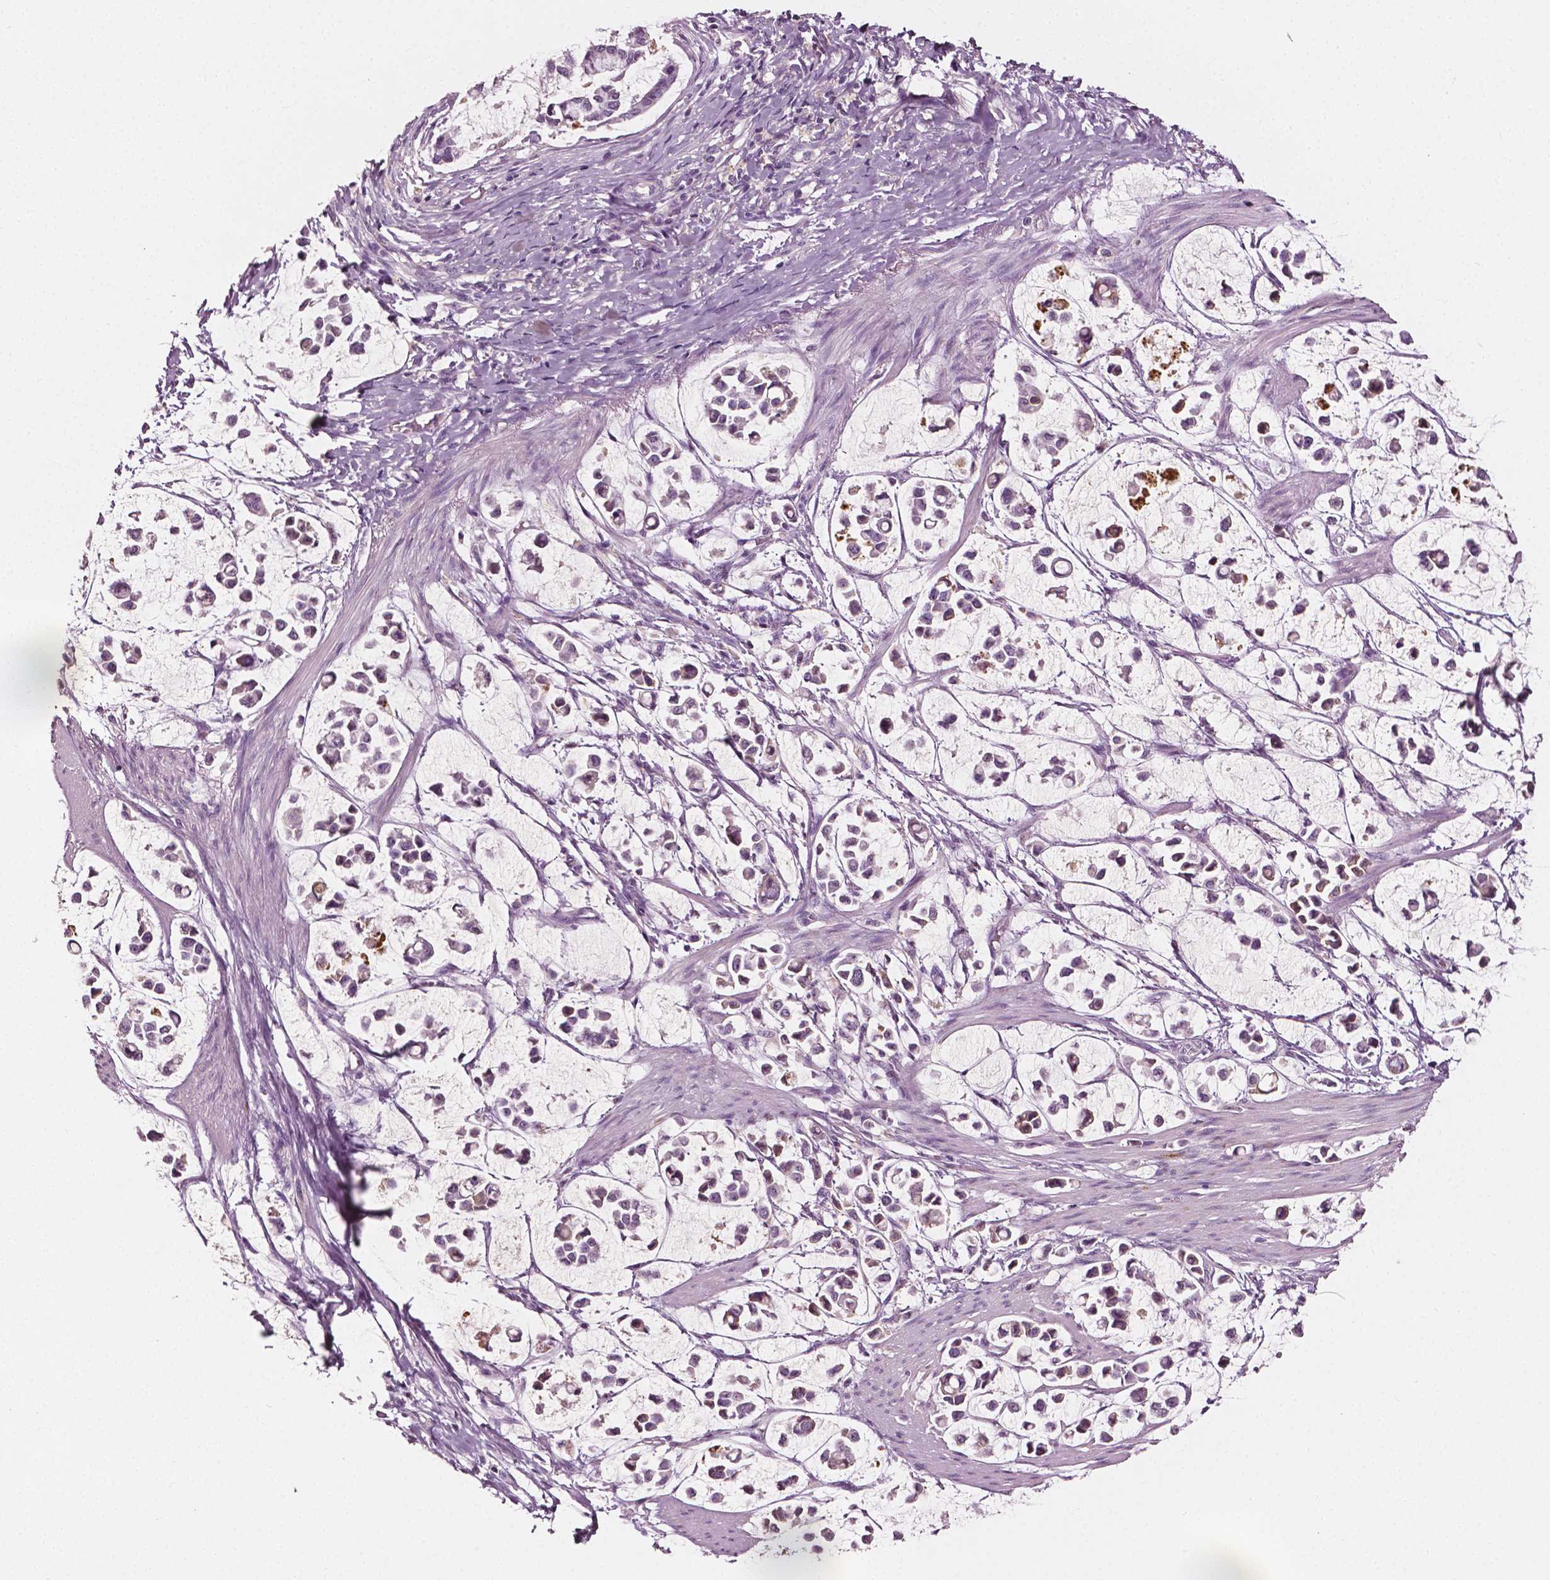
{"staining": {"intensity": "weak", "quantity": "<25%", "location": "cytoplasmic/membranous"}, "tissue": "stomach cancer", "cell_type": "Tumor cells", "image_type": "cancer", "snomed": [{"axis": "morphology", "description": "Adenocarcinoma, NOS"}, {"axis": "topography", "description": "Stomach"}], "caption": "Tumor cells are negative for protein expression in human adenocarcinoma (stomach). Brightfield microscopy of IHC stained with DAB (3,3'-diaminobenzidine) (brown) and hematoxylin (blue), captured at high magnification.", "gene": "APOA4", "patient": {"sex": "male", "age": 82}}